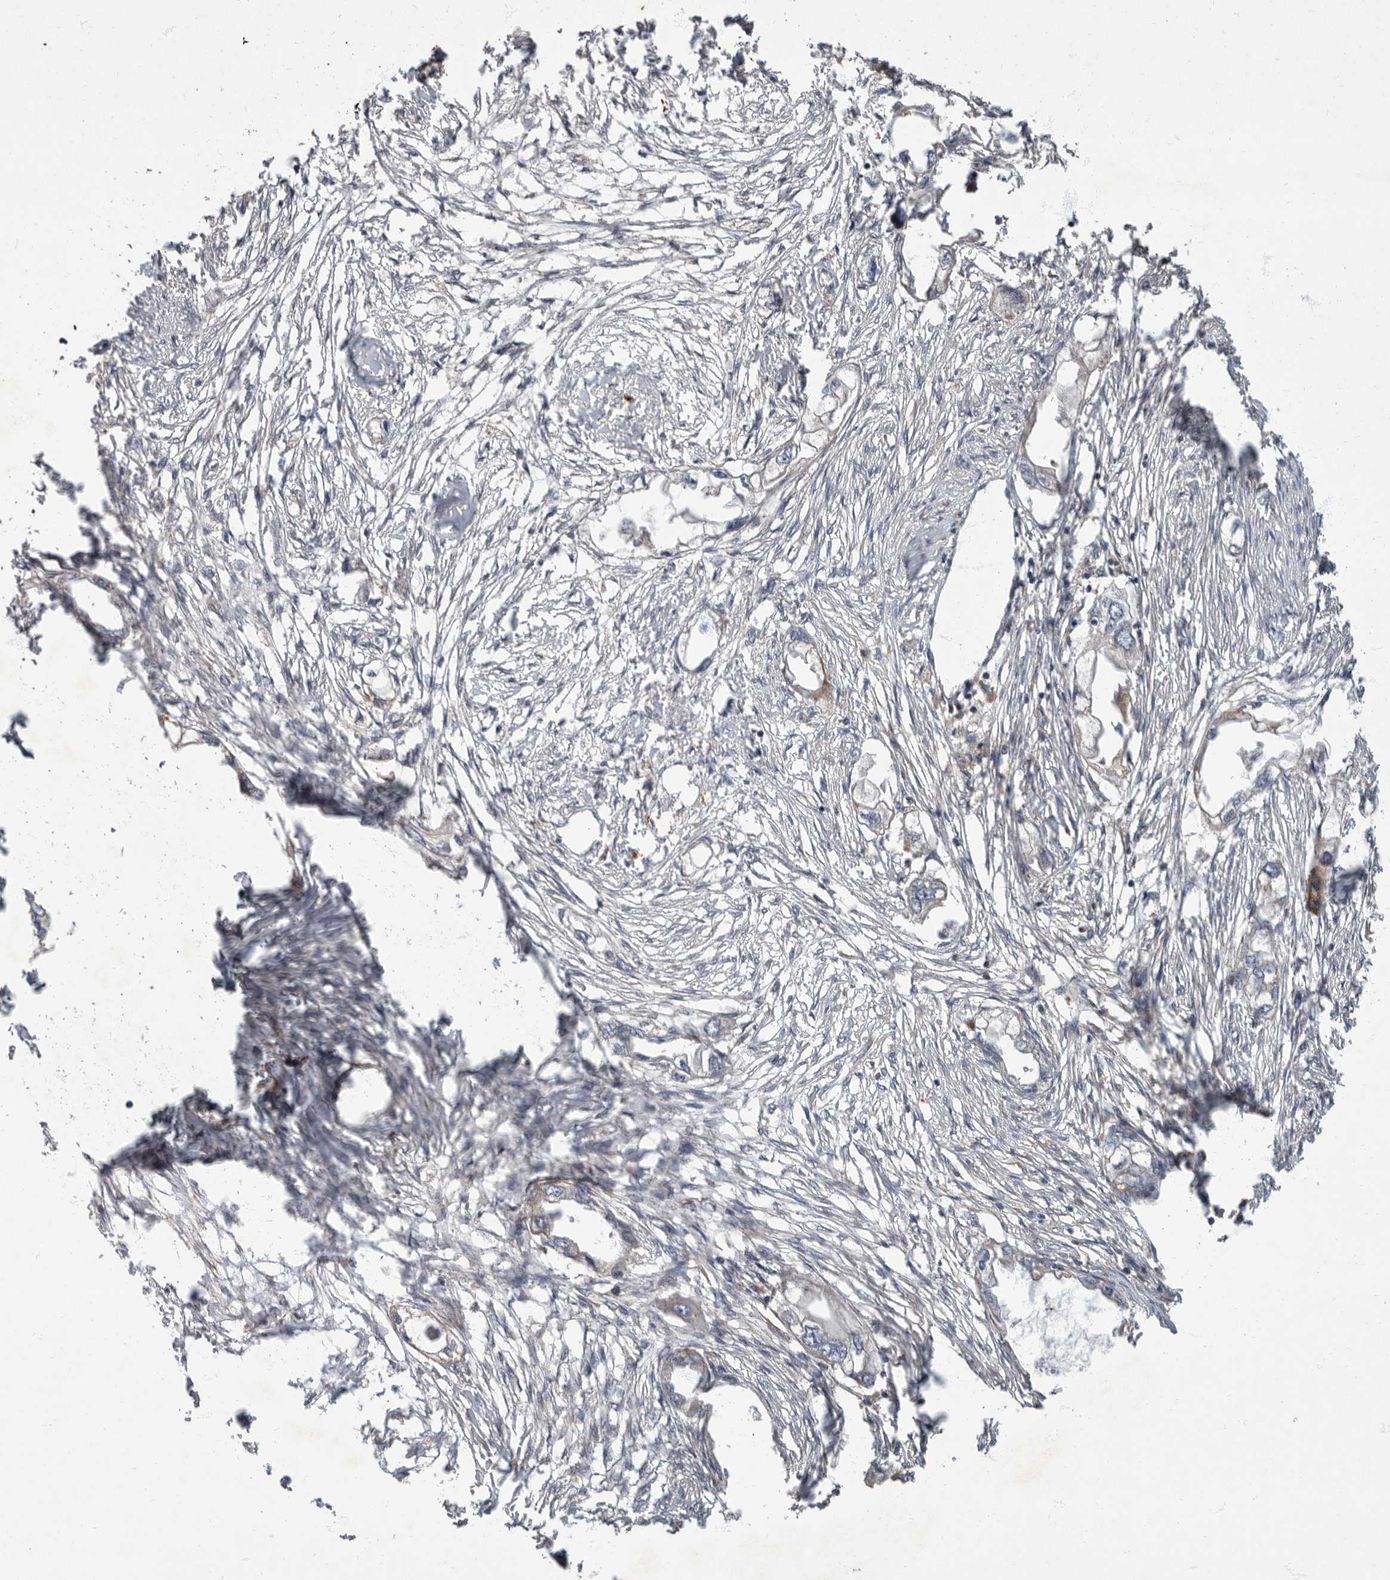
{"staining": {"intensity": "weak", "quantity": "<25%", "location": "cytoplasmic/membranous"}, "tissue": "endometrial cancer", "cell_type": "Tumor cells", "image_type": "cancer", "snomed": [{"axis": "morphology", "description": "Adenocarcinoma, NOS"}, {"axis": "morphology", "description": "Adenocarcinoma, metastatic, NOS"}, {"axis": "topography", "description": "Adipose tissue"}, {"axis": "topography", "description": "Endometrium"}], "caption": "DAB (3,3'-diaminobenzidine) immunohistochemical staining of human endometrial adenocarcinoma displays no significant expression in tumor cells.", "gene": "IQCK", "patient": {"sex": "female", "age": 67}}